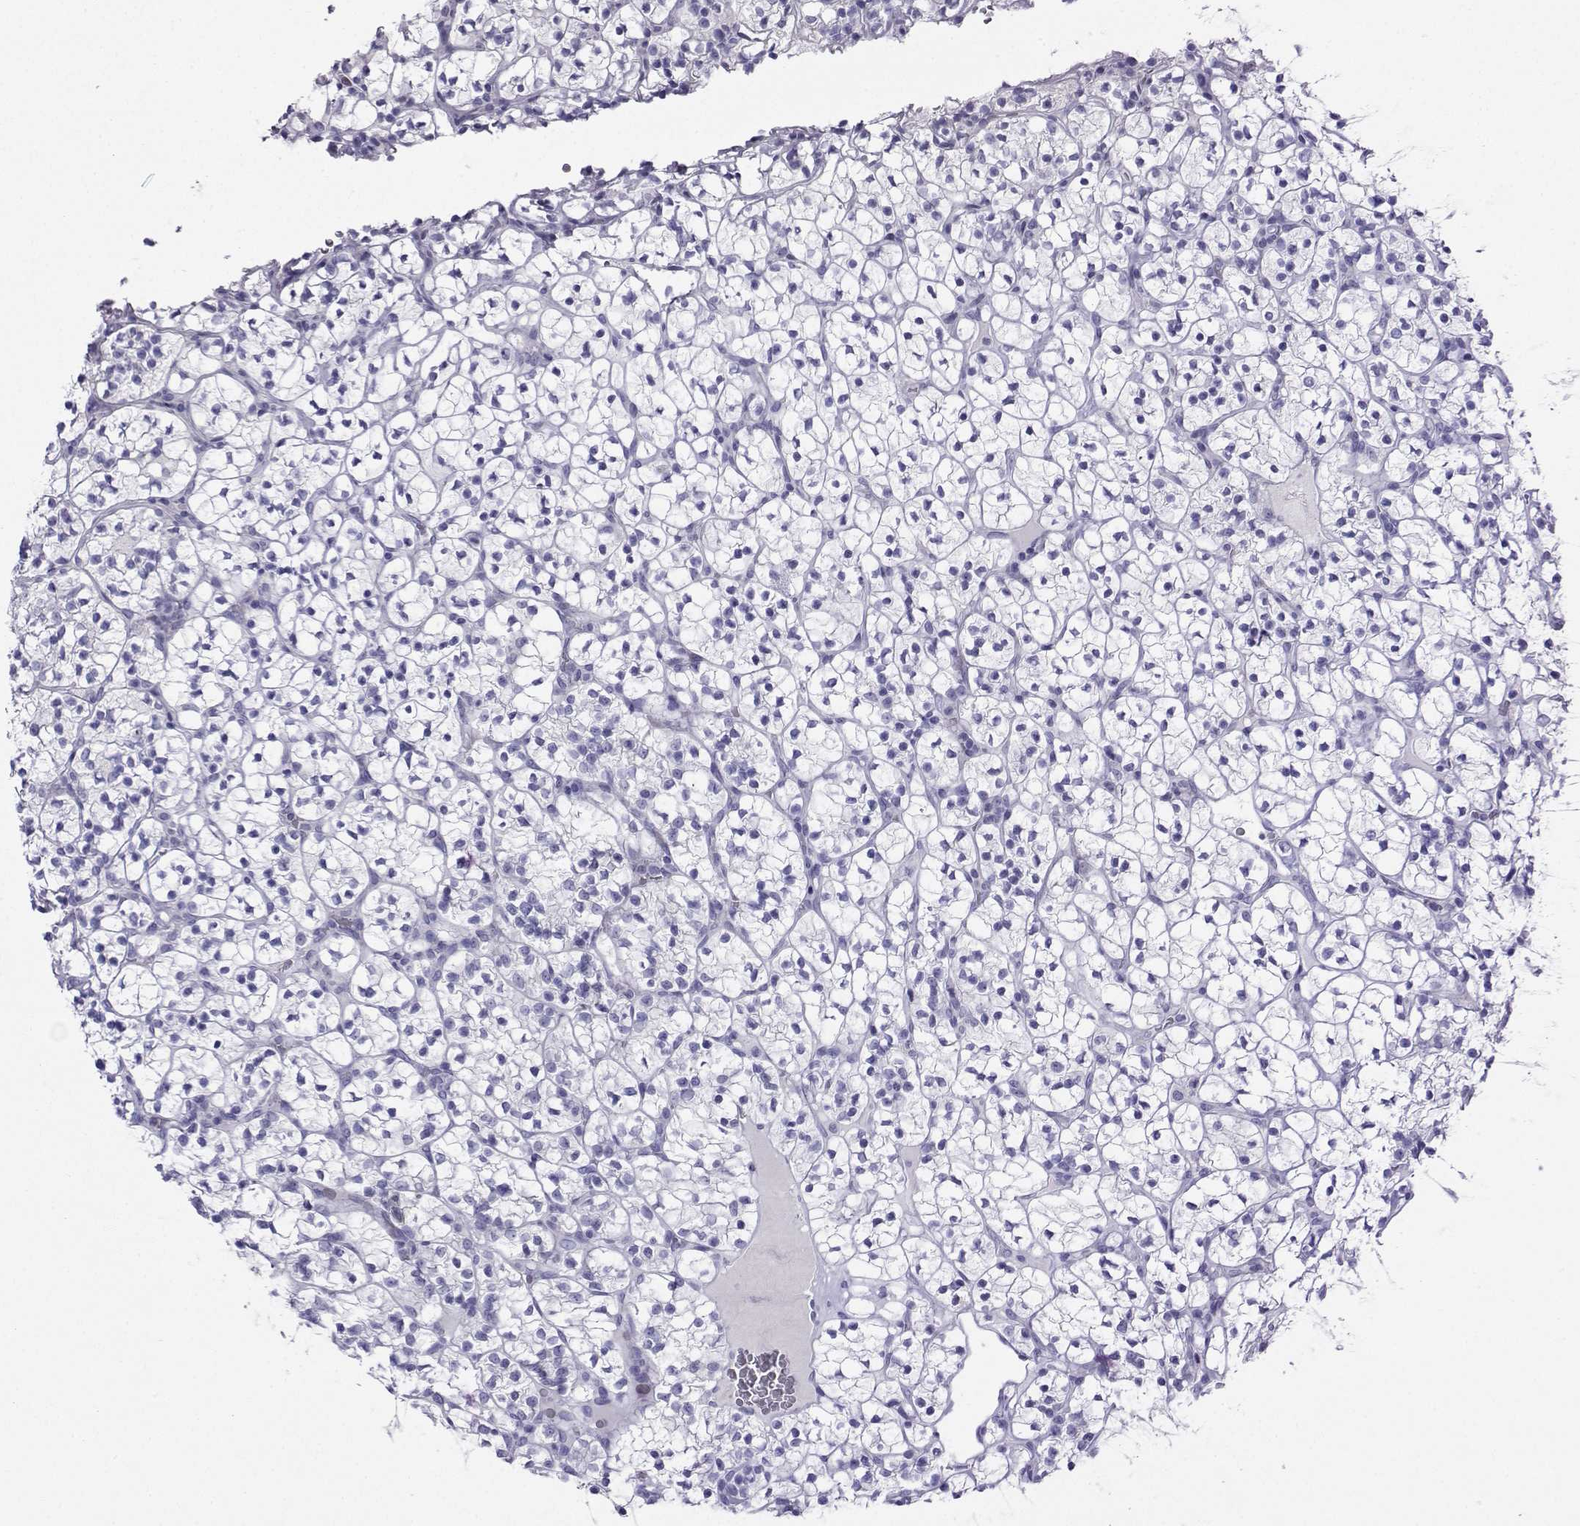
{"staining": {"intensity": "negative", "quantity": "none", "location": "none"}, "tissue": "renal cancer", "cell_type": "Tumor cells", "image_type": "cancer", "snomed": [{"axis": "morphology", "description": "Adenocarcinoma, NOS"}, {"axis": "topography", "description": "Kidney"}], "caption": "This is an immunohistochemistry (IHC) photomicrograph of renal cancer (adenocarcinoma). There is no staining in tumor cells.", "gene": "FBXO24", "patient": {"sex": "female", "age": 89}}